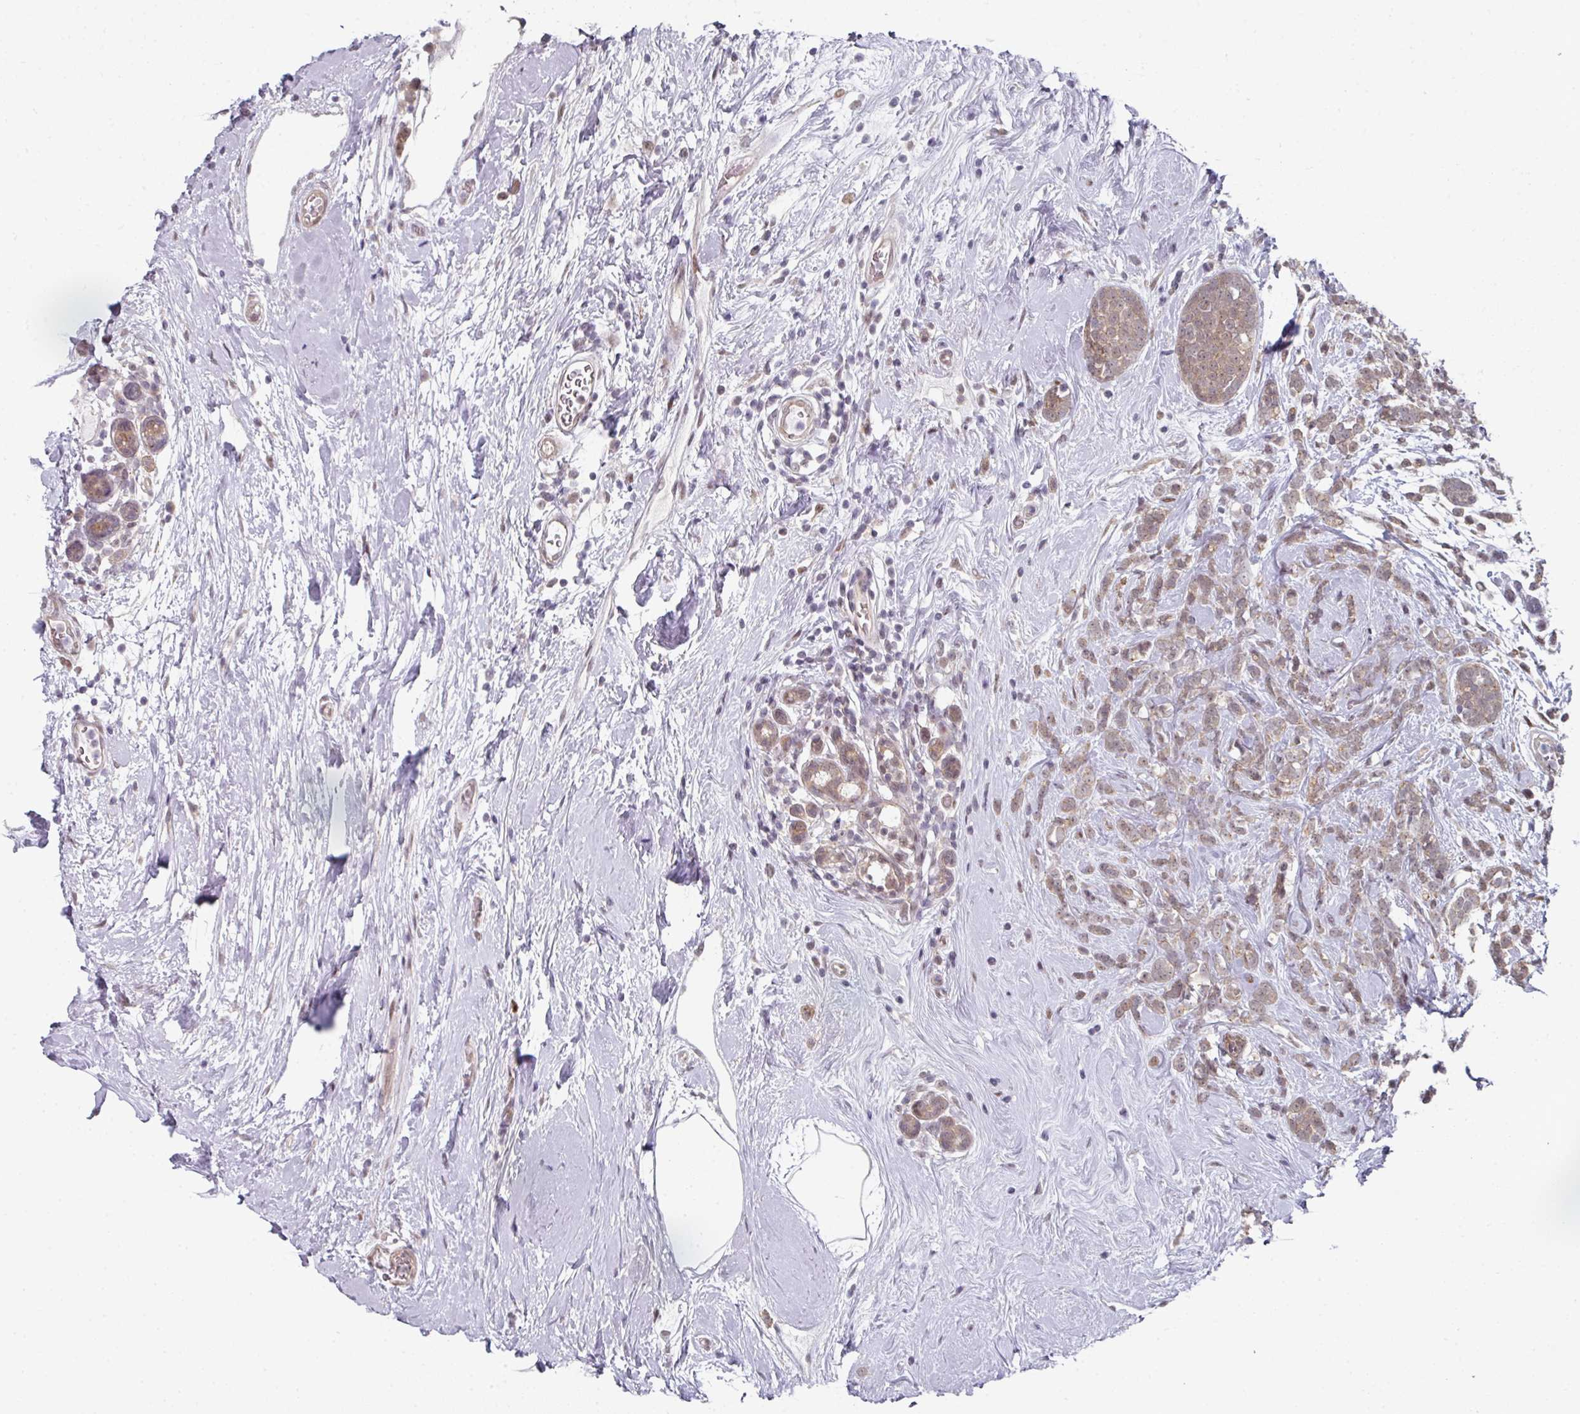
{"staining": {"intensity": "weak", "quantity": ">75%", "location": "cytoplasmic/membranous,nuclear"}, "tissue": "breast cancer", "cell_type": "Tumor cells", "image_type": "cancer", "snomed": [{"axis": "morphology", "description": "Duct carcinoma"}, {"axis": "topography", "description": "Breast"}], "caption": "The immunohistochemical stain highlights weak cytoplasmic/membranous and nuclear staining in tumor cells of breast infiltrating ductal carcinoma tissue. (IHC, brightfield microscopy, high magnification).", "gene": "TMCC1", "patient": {"sex": "female", "age": 75}}